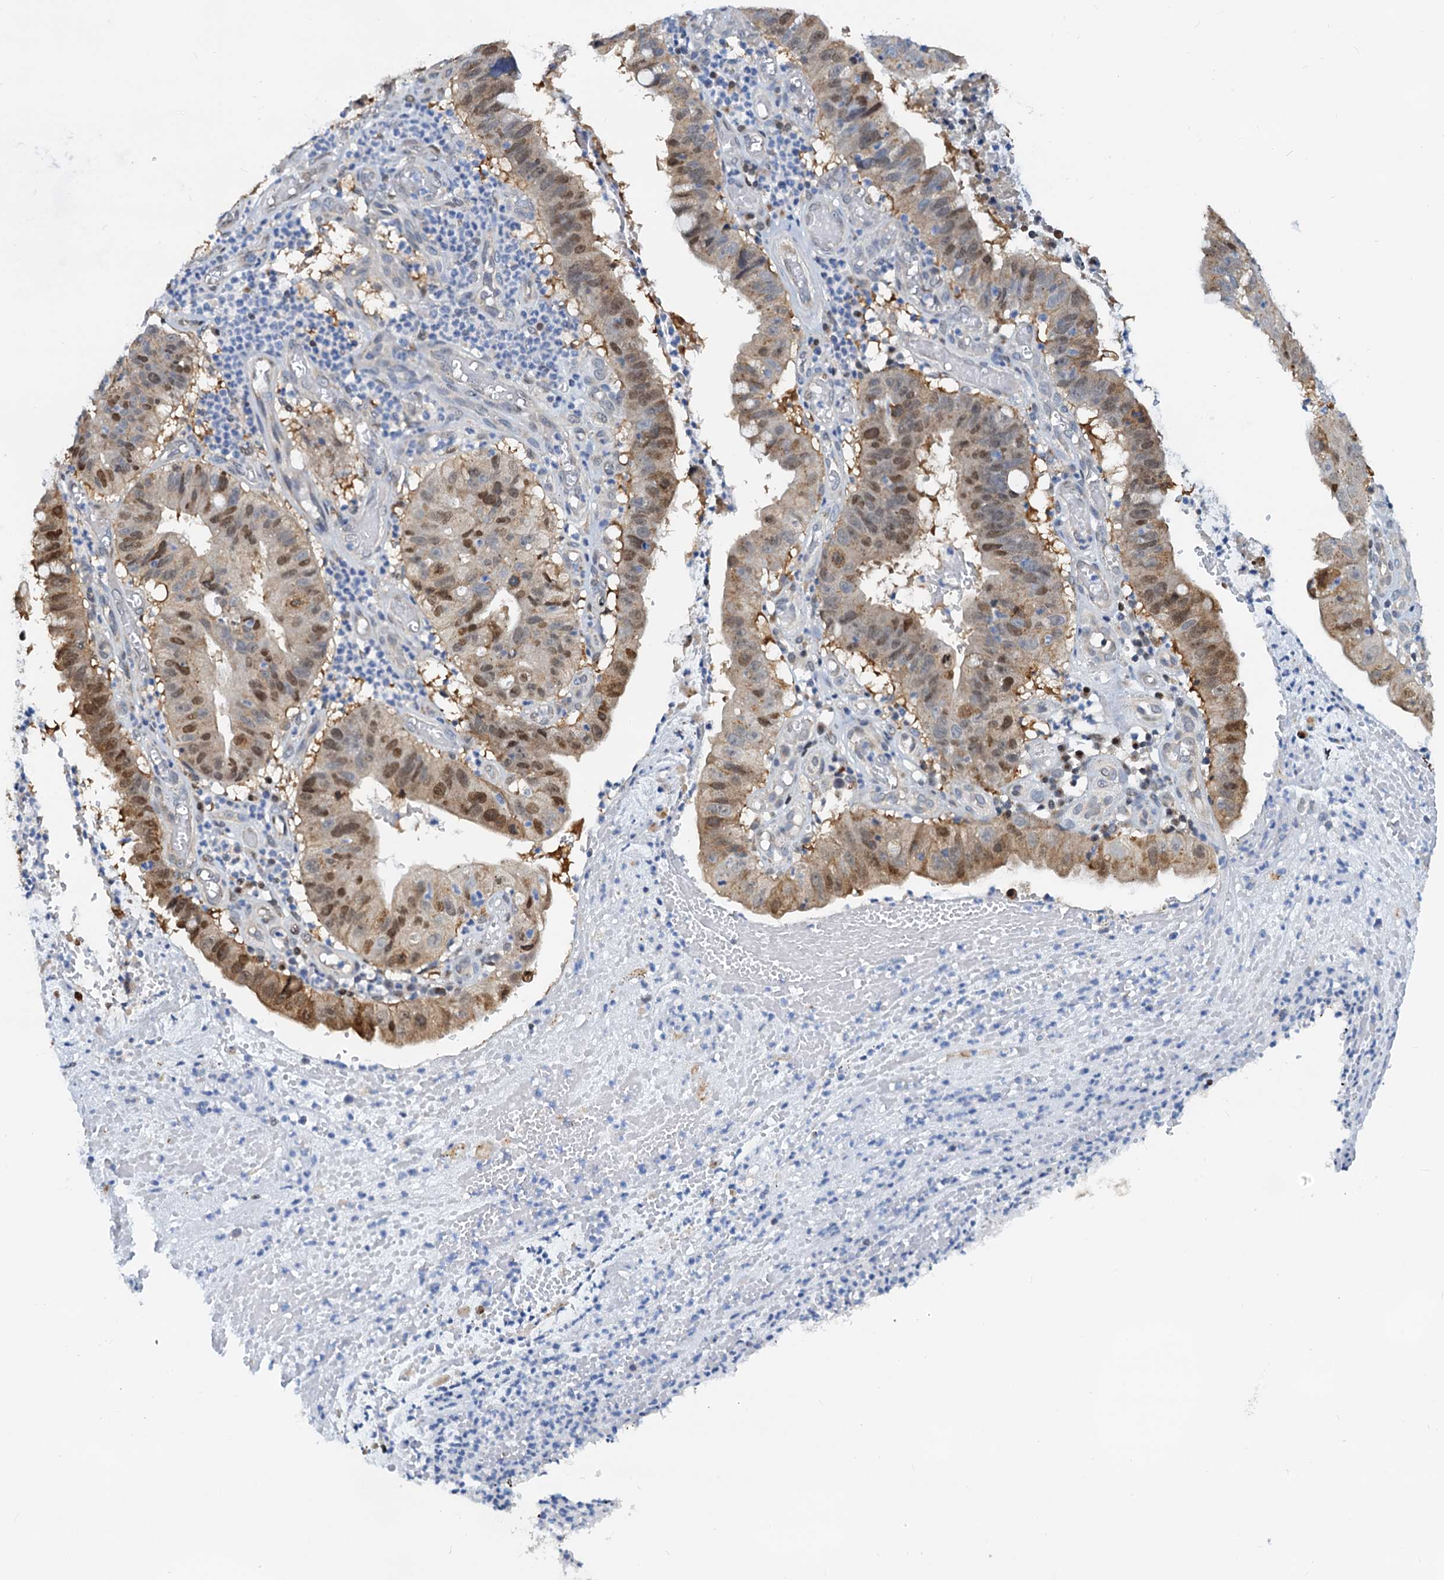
{"staining": {"intensity": "moderate", "quantity": "25%-75%", "location": "cytoplasmic/membranous,nuclear"}, "tissue": "stomach cancer", "cell_type": "Tumor cells", "image_type": "cancer", "snomed": [{"axis": "morphology", "description": "Adenocarcinoma, NOS"}, {"axis": "topography", "description": "Stomach"}], "caption": "Tumor cells show medium levels of moderate cytoplasmic/membranous and nuclear positivity in about 25%-75% of cells in human stomach adenocarcinoma.", "gene": "PTGES3", "patient": {"sex": "male", "age": 59}}